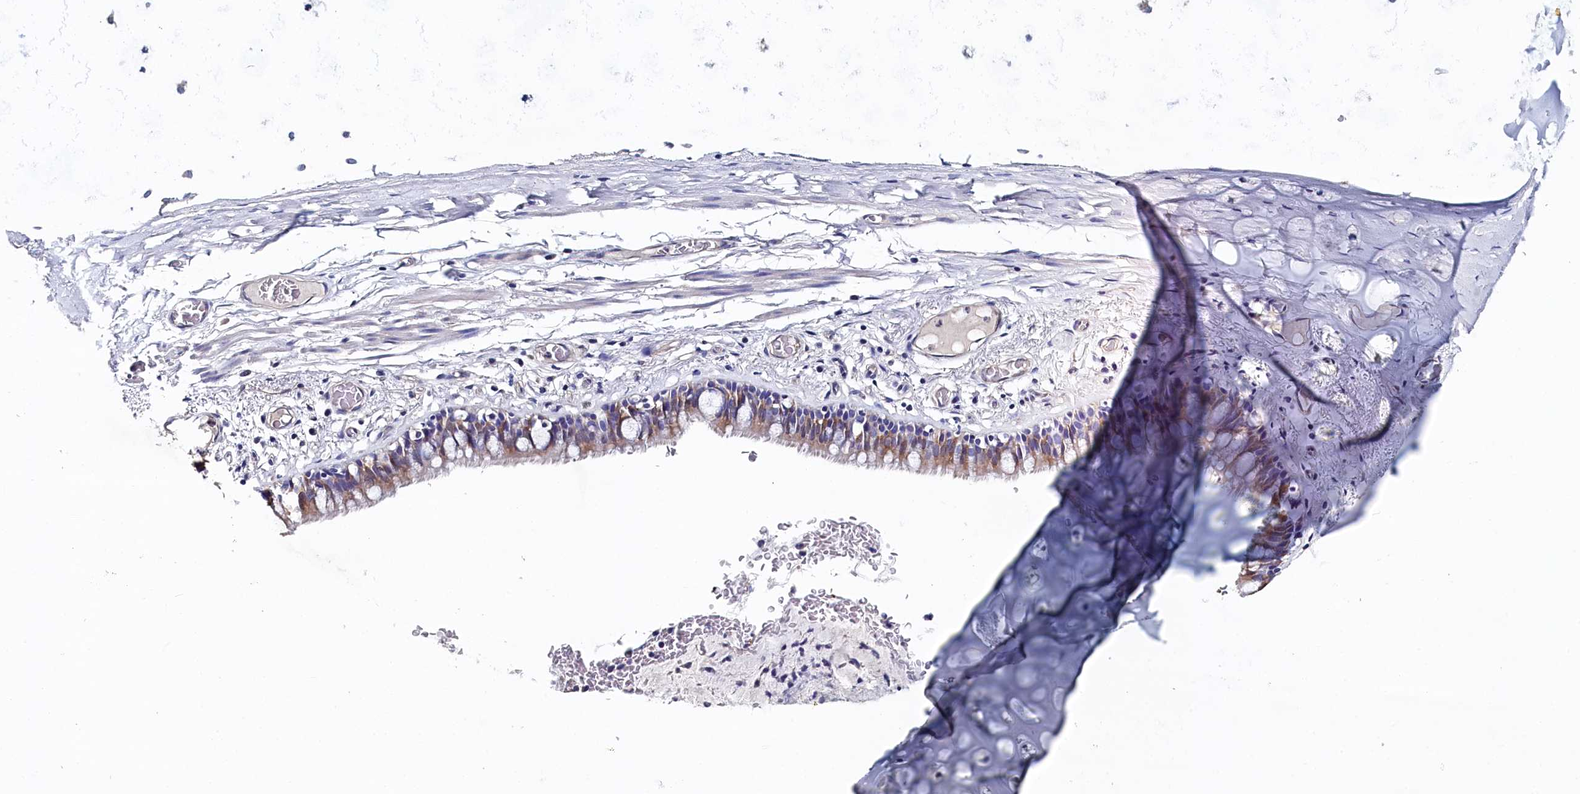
{"staining": {"intensity": "moderate", "quantity": "25%-75%", "location": "cytoplasmic/membranous"}, "tissue": "bronchus", "cell_type": "Respiratory epithelial cells", "image_type": "normal", "snomed": [{"axis": "morphology", "description": "Normal tissue, NOS"}, {"axis": "topography", "description": "Cartilage tissue"}, {"axis": "topography", "description": "Bronchus"}], "caption": "Human bronchus stained with a brown dye exhibits moderate cytoplasmic/membranous positive expression in about 25%-75% of respiratory epithelial cells.", "gene": "BHMT", "patient": {"sex": "female", "age": 36}}